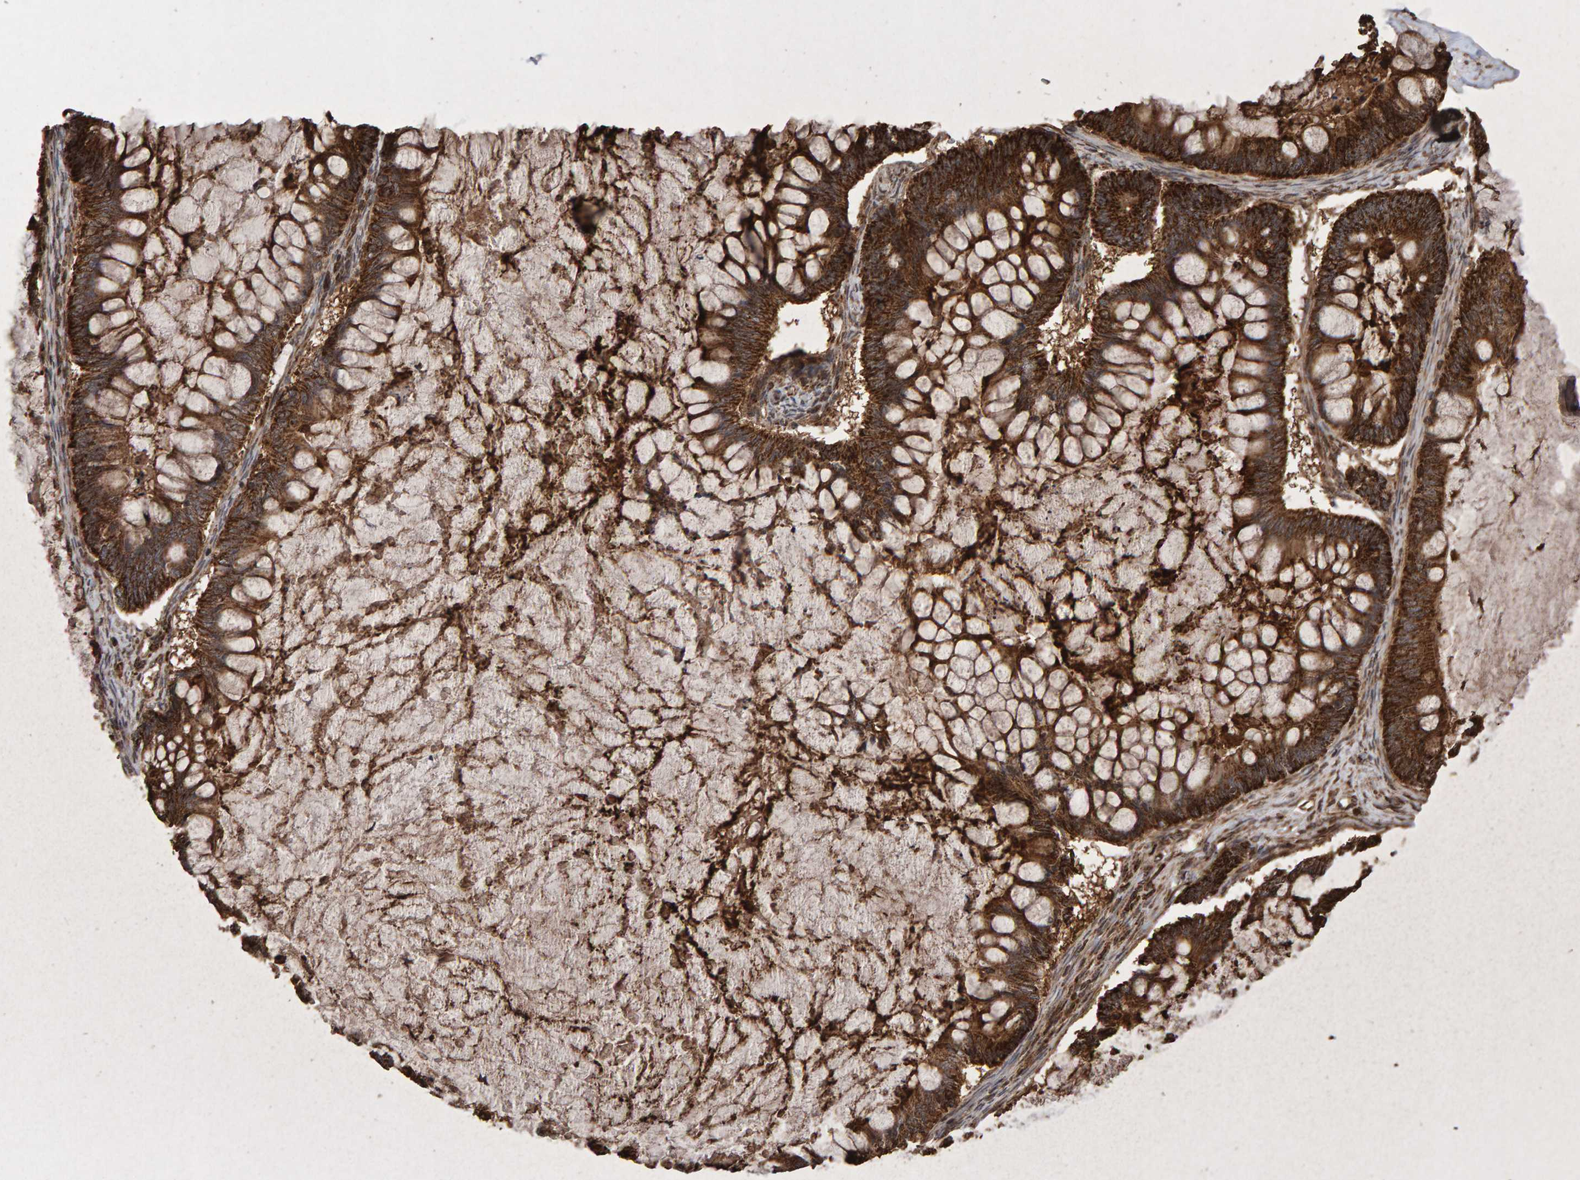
{"staining": {"intensity": "strong", "quantity": ">75%", "location": "cytoplasmic/membranous"}, "tissue": "ovarian cancer", "cell_type": "Tumor cells", "image_type": "cancer", "snomed": [{"axis": "morphology", "description": "Cystadenocarcinoma, mucinous, NOS"}, {"axis": "topography", "description": "Ovary"}], "caption": "Human ovarian cancer stained with a brown dye exhibits strong cytoplasmic/membranous positive staining in approximately >75% of tumor cells.", "gene": "OSBP2", "patient": {"sex": "female", "age": 61}}